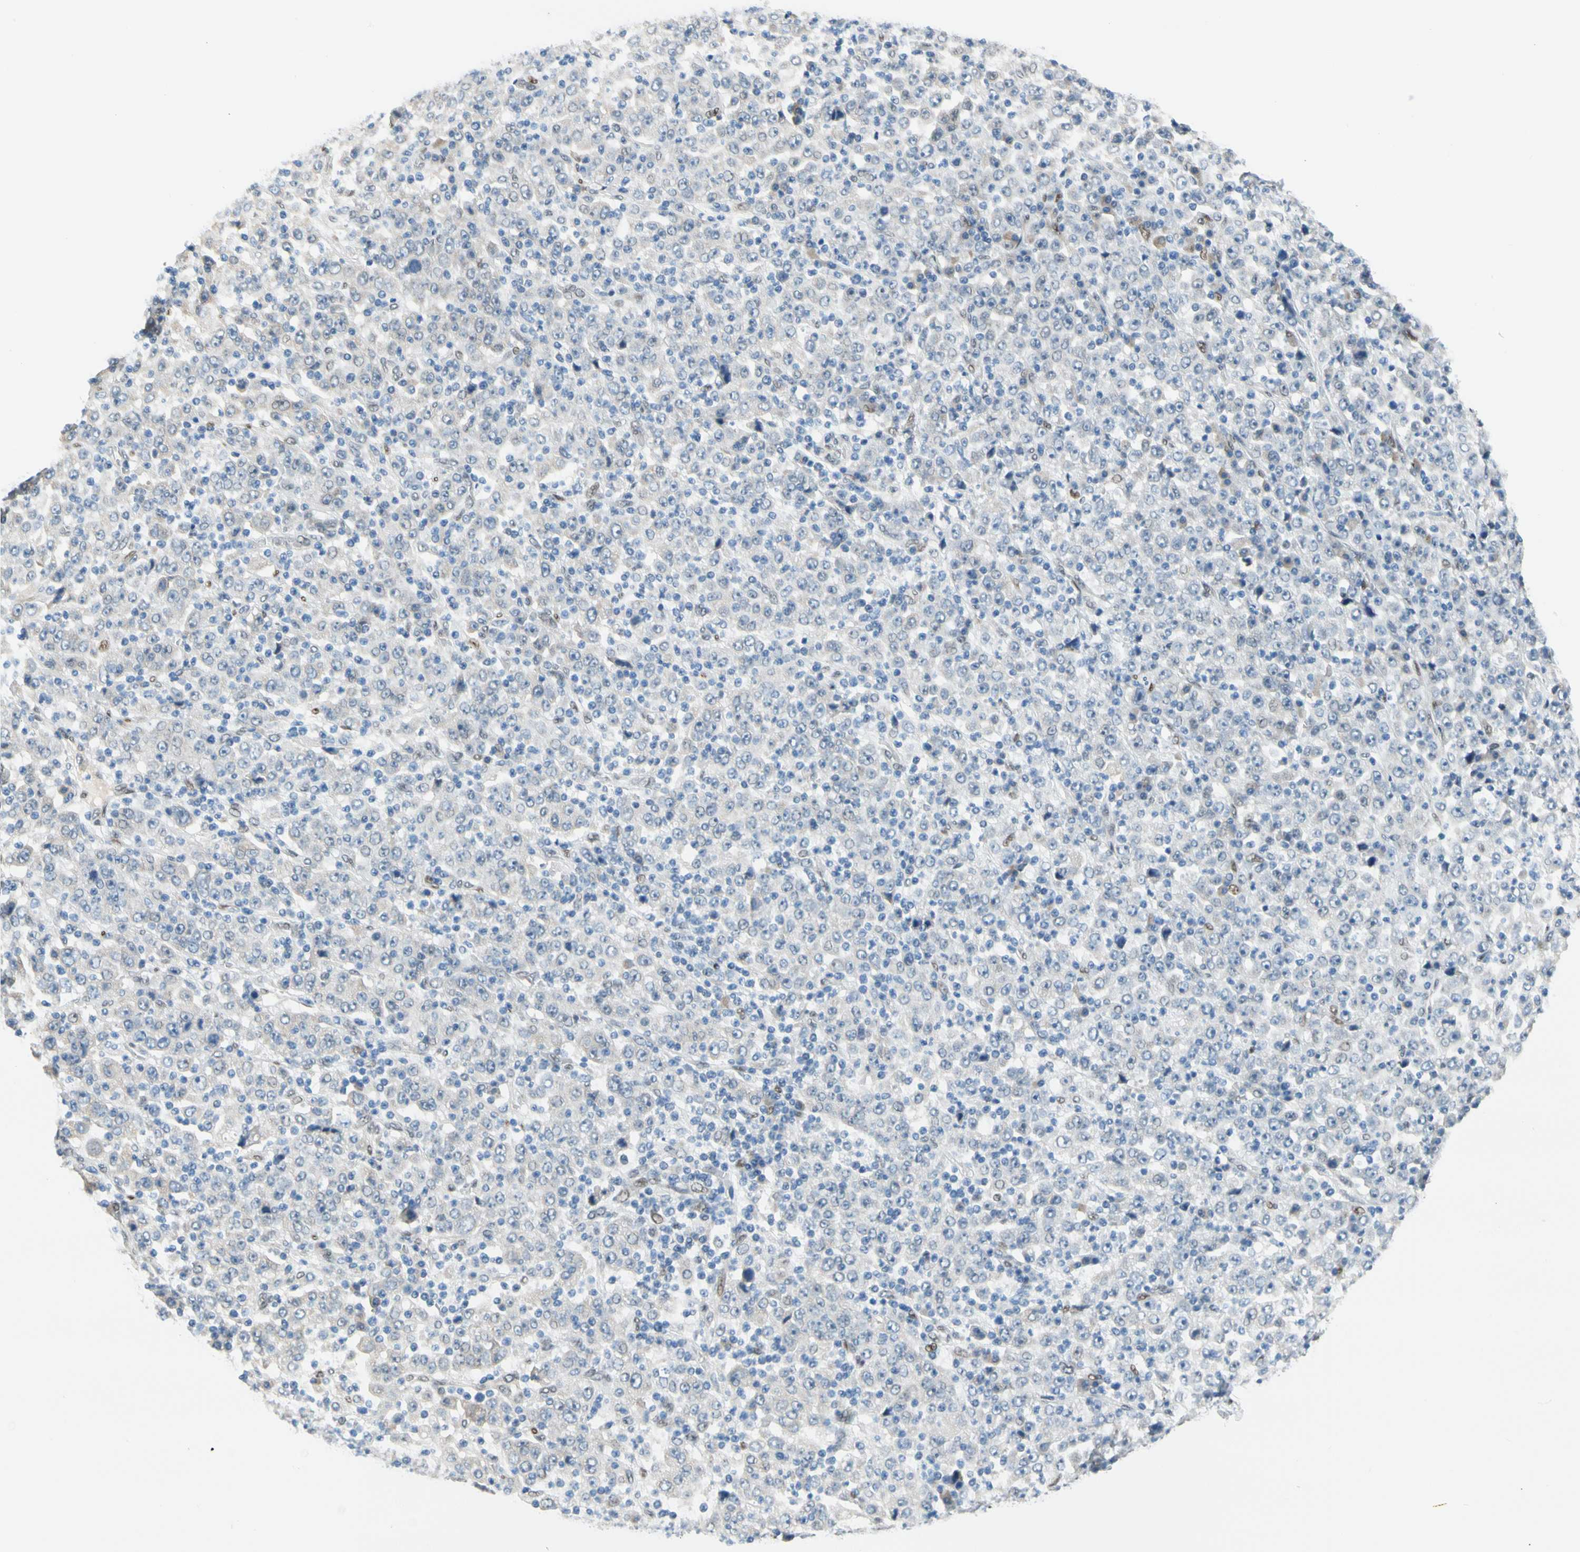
{"staining": {"intensity": "weak", "quantity": "<25%", "location": "cytoplasmic/membranous,nuclear"}, "tissue": "stomach cancer", "cell_type": "Tumor cells", "image_type": "cancer", "snomed": [{"axis": "morphology", "description": "Normal tissue, NOS"}, {"axis": "morphology", "description": "Adenocarcinoma, NOS"}, {"axis": "topography", "description": "Stomach, upper"}, {"axis": "topography", "description": "Stomach"}], "caption": "The immunohistochemistry (IHC) histopathology image has no significant positivity in tumor cells of stomach adenocarcinoma tissue.", "gene": "NFIA", "patient": {"sex": "male", "age": 59}}